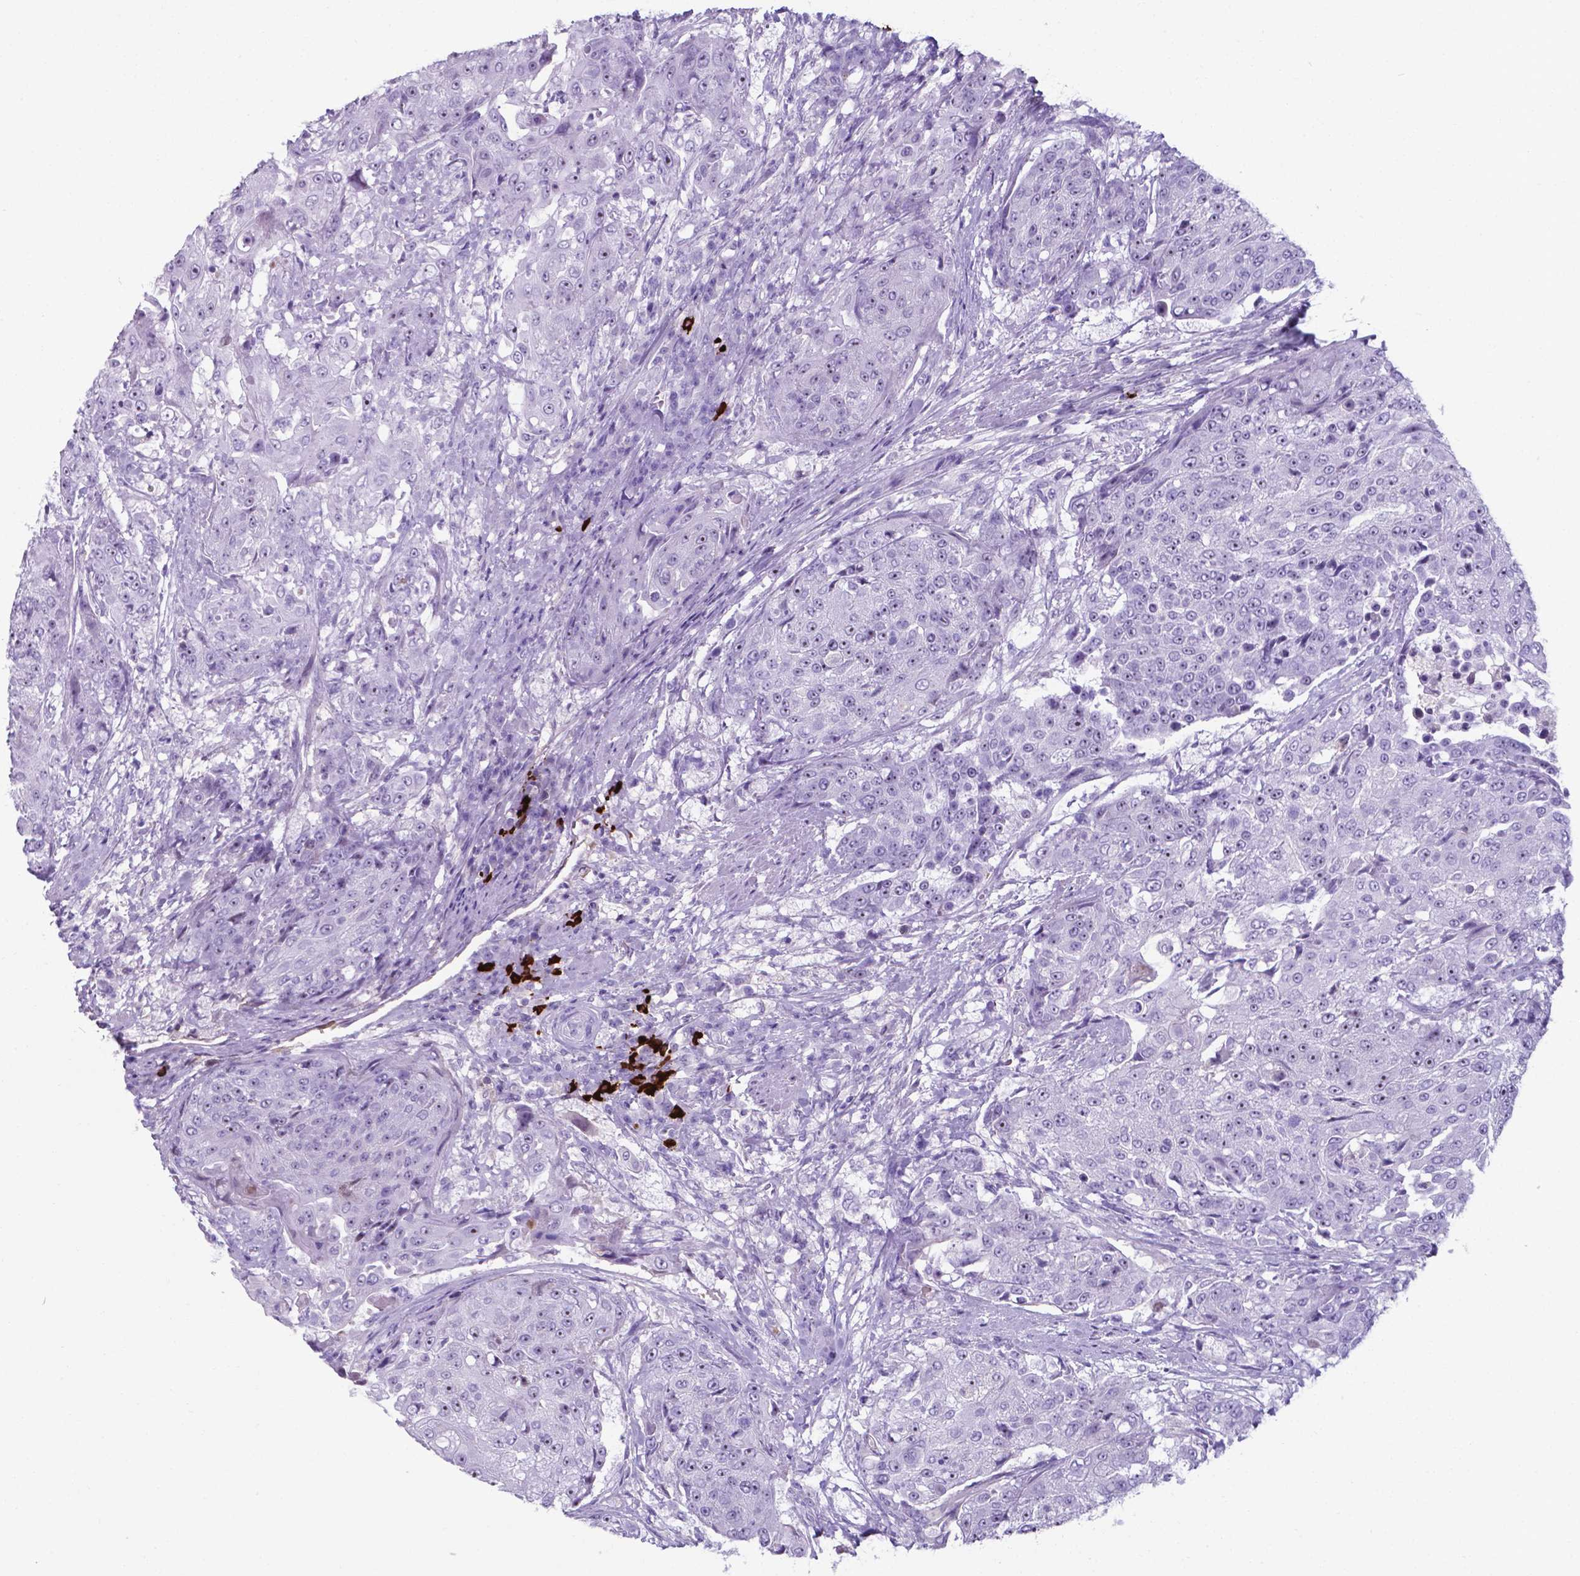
{"staining": {"intensity": "negative", "quantity": "none", "location": "none"}, "tissue": "urothelial cancer", "cell_type": "Tumor cells", "image_type": "cancer", "snomed": [{"axis": "morphology", "description": "Urothelial carcinoma, High grade"}, {"axis": "topography", "description": "Urinary bladder"}], "caption": "A histopathology image of urothelial cancer stained for a protein displays no brown staining in tumor cells. (Stains: DAB (3,3'-diaminobenzidine) immunohistochemistry (IHC) with hematoxylin counter stain, Microscopy: brightfield microscopy at high magnification).", "gene": "AP5B1", "patient": {"sex": "female", "age": 63}}